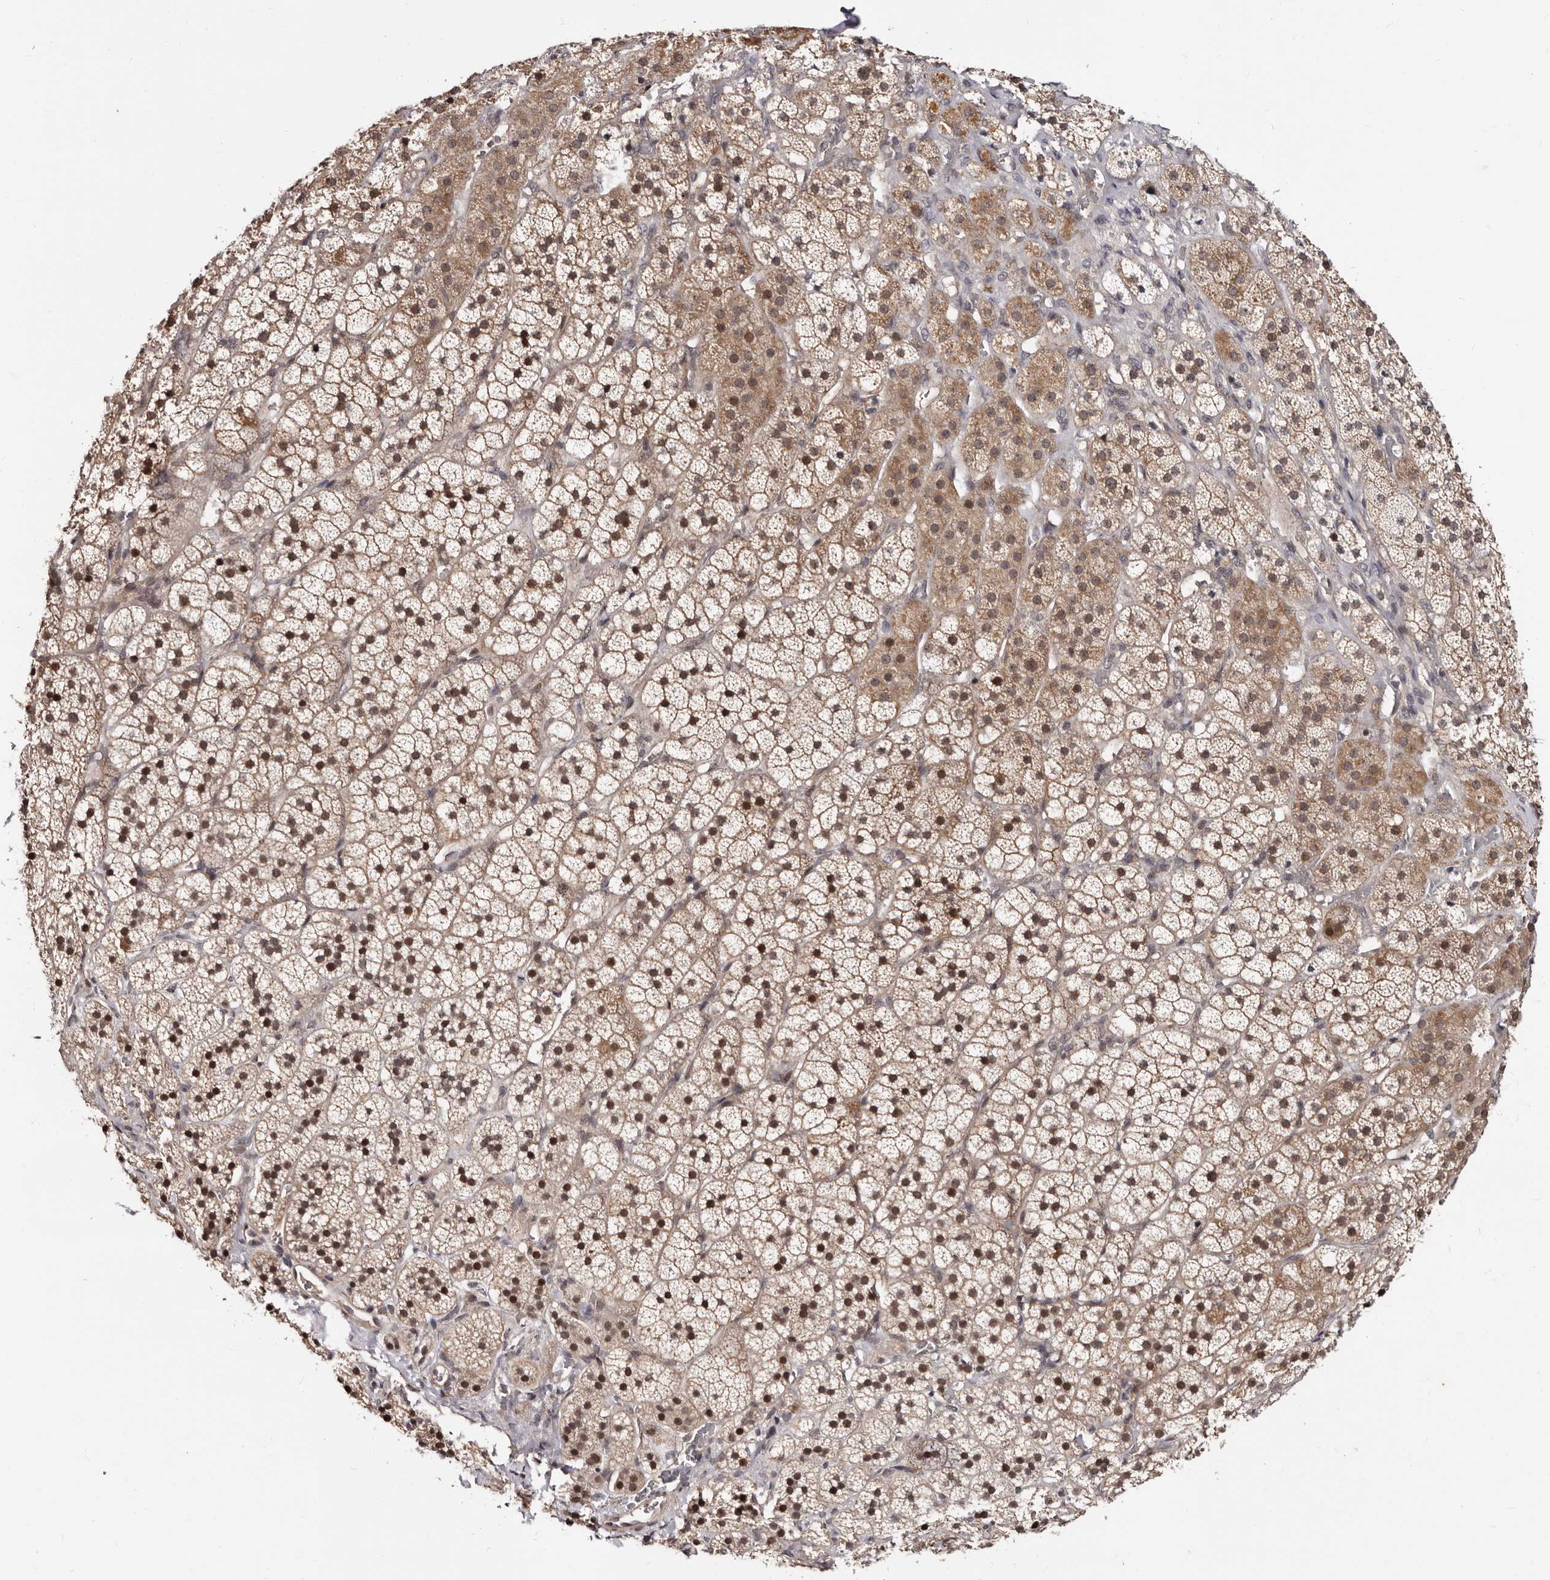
{"staining": {"intensity": "moderate", "quantity": "25%-75%", "location": "cytoplasmic/membranous"}, "tissue": "adrenal gland", "cell_type": "Glandular cells", "image_type": "normal", "snomed": [{"axis": "morphology", "description": "Normal tissue, NOS"}, {"axis": "topography", "description": "Adrenal gland"}], "caption": "DAB (3,3'-diaminobenzidine) immunohistochemical staining of normal human adrenal gland exhibits moderate cytoplasmic/membranous protein expression in about 25%-75% of glandular cells.", "gene": "TBC1D22B", "patient": {"sex": "female", "age": 44}}